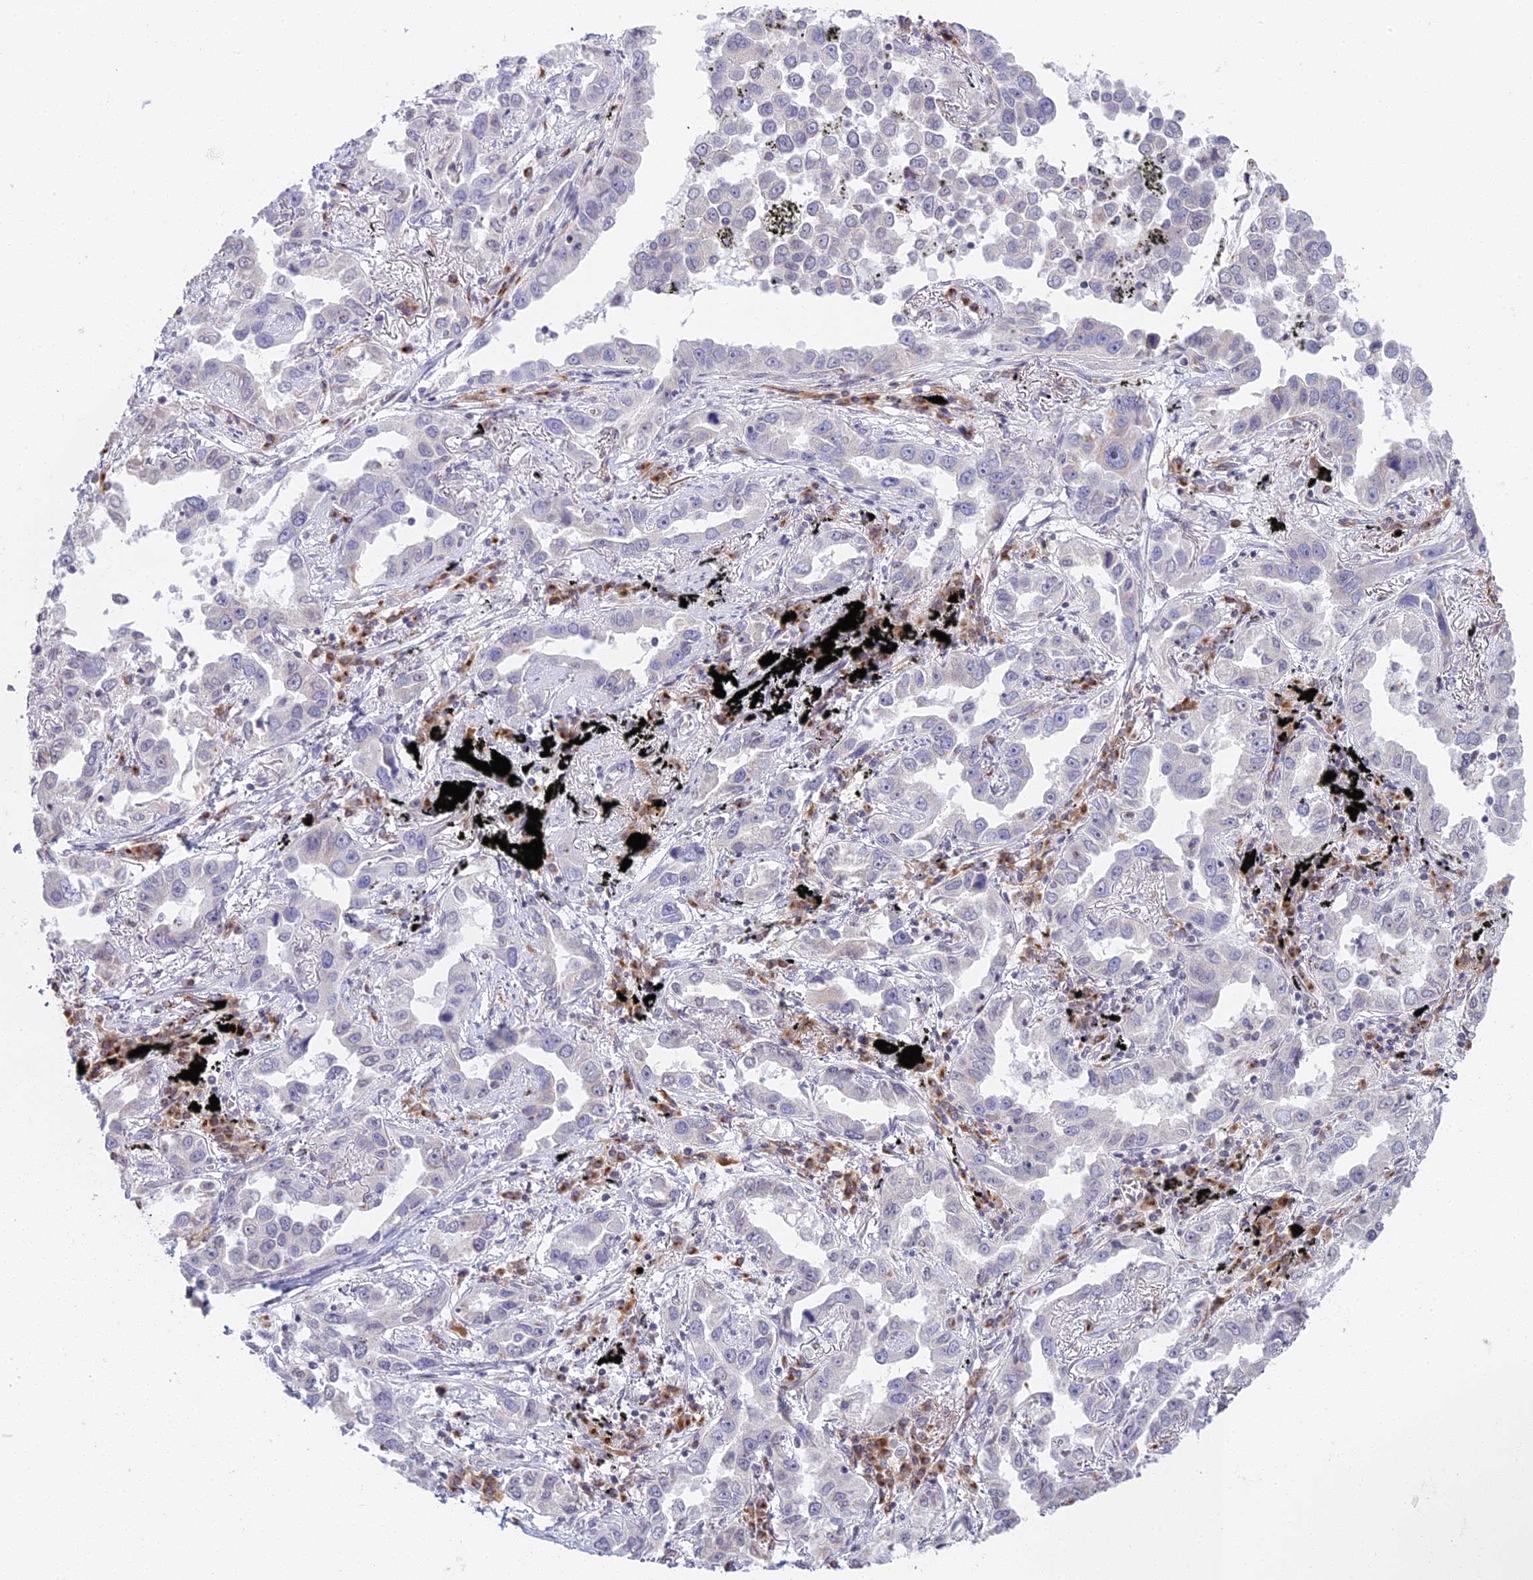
{"staining": {"intensity": "negative", "quantity": "none", "location": "none"}, "tissue": "lung cancer", "cell_type": "Tumor cells", "image_type": "cancer", "snomed": [{"axis": "morphology", "description": "Adenocarcinoma, NOS"}, {"axis": "topography", "description": "Lung"}], "caption": "Lung adenocarcinoma was stained to show a protein in brown. There is no significant staining in tumor cells.", "gene": "HEATR5B", "patient": {"sex": "male", "age": 67}}